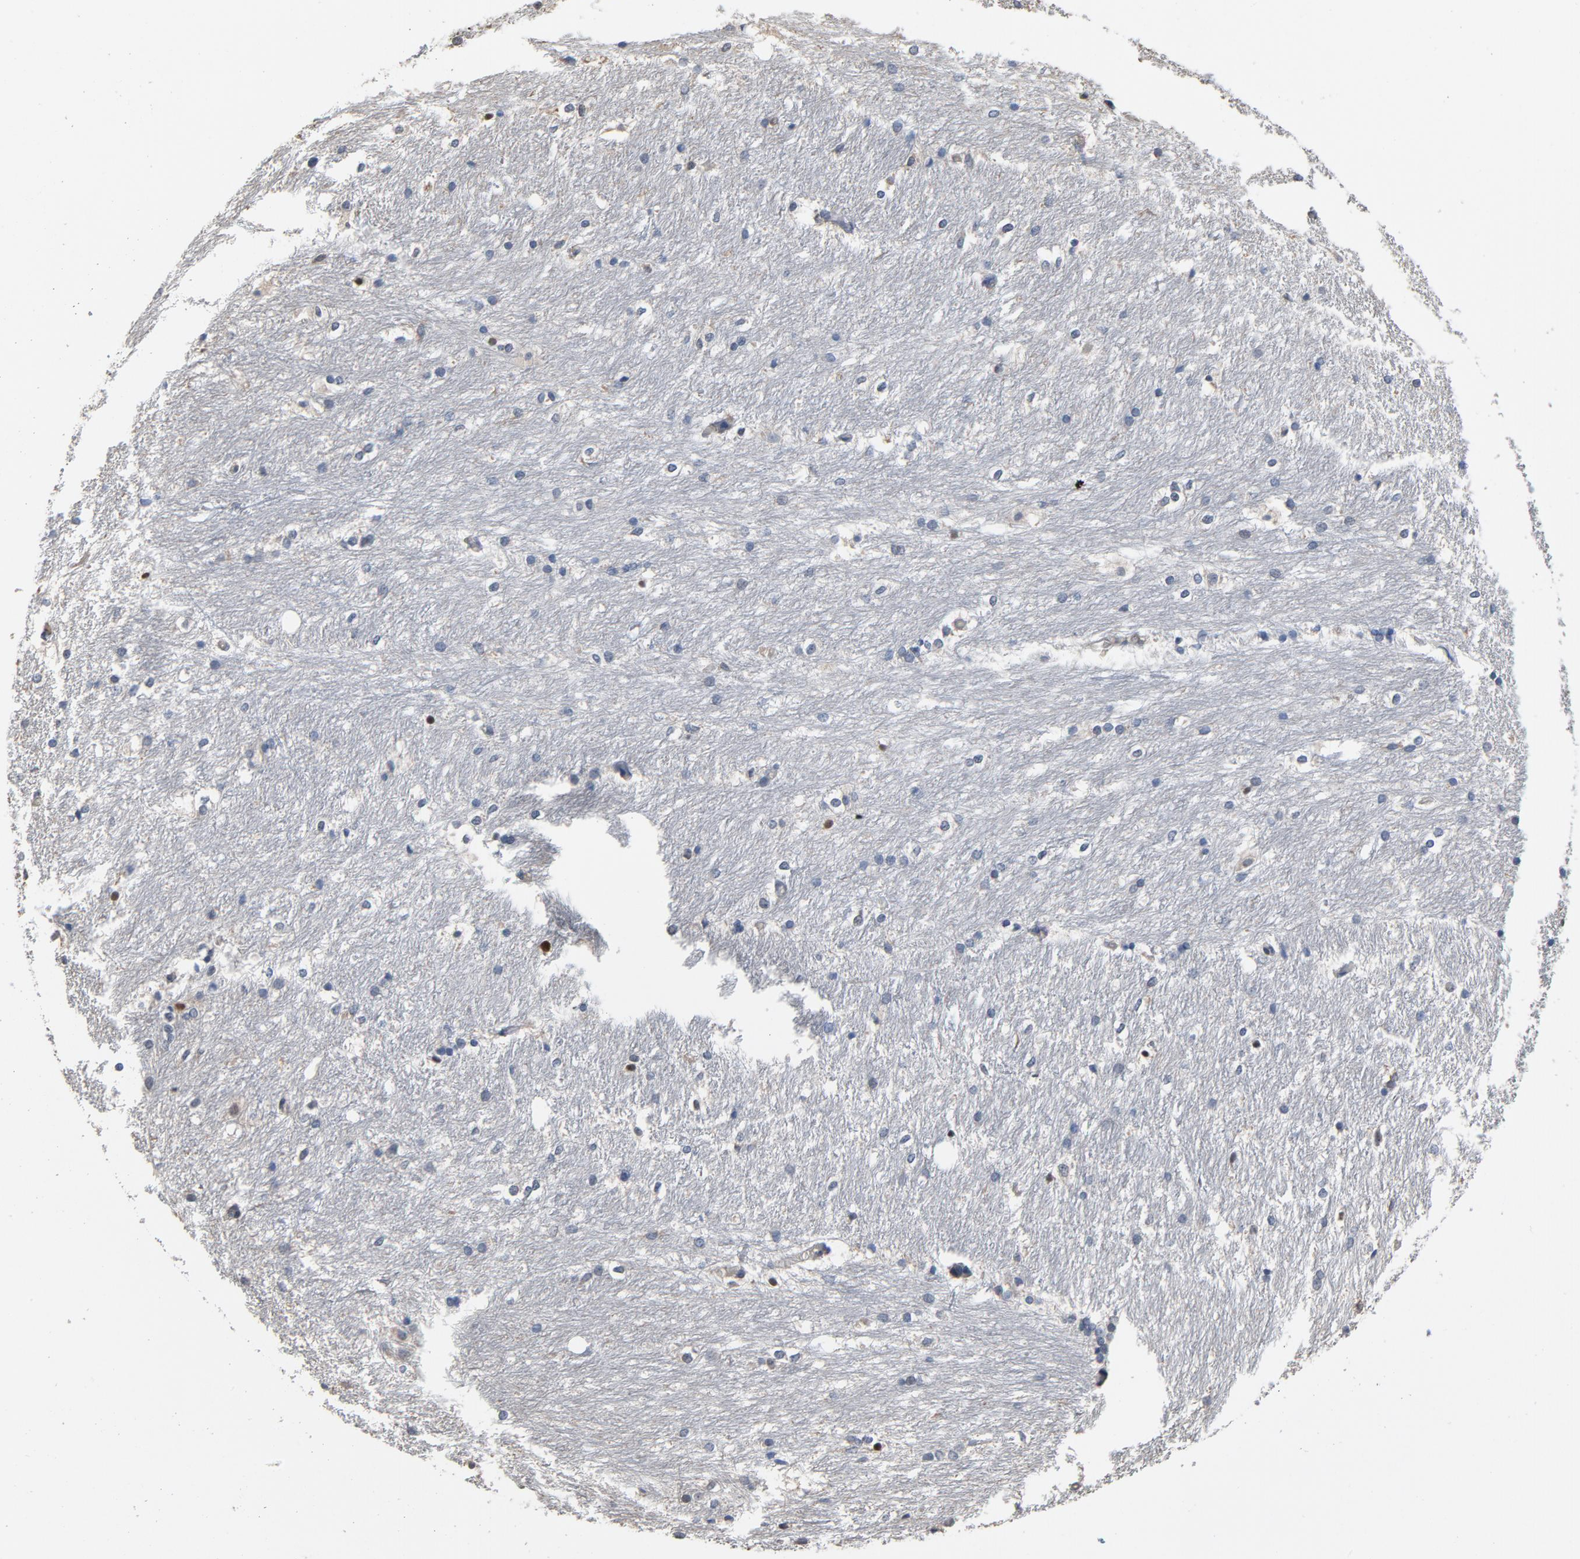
{"staining": {"intensity": "moderate", "quantity": "<25%", "location": "nuclear"}, "tissue": "caudate", "cell_type": "Glial cells", "image_type": "normal", "snomed": [{"axis": "morphology", "description": "Normal tissue, NOS"}, {"axis": "topography", "description": "Lateral ventricle wall"}], "caption": "A high-resolution histopathology image shows immunohistochemistry staining of normal caudate, which displays moderate nuclear staining in about <25% of glial cells.", "gene": "SOX6", "patient": {"sex": "female", "age": 19}}